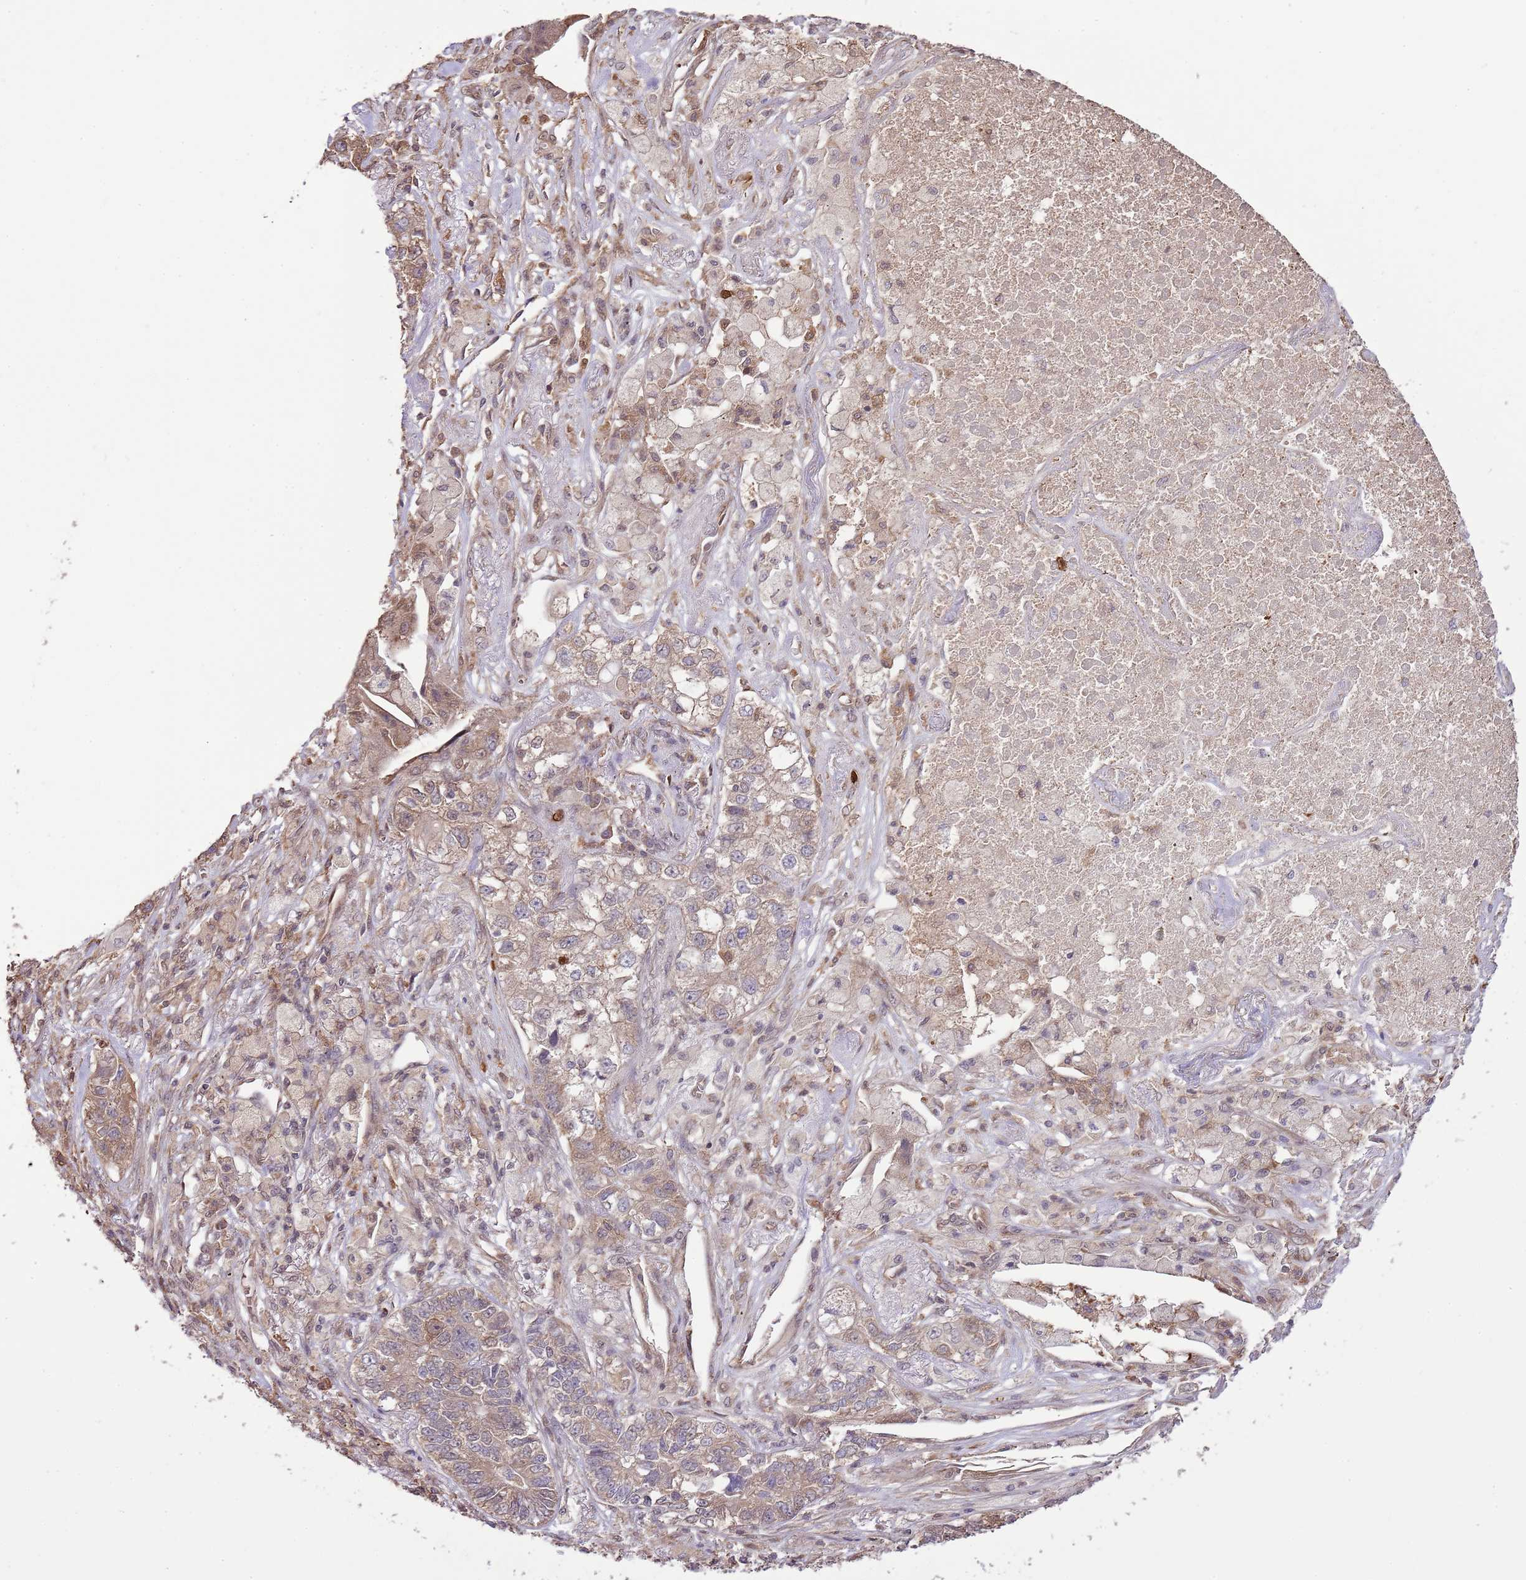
{"staining": {"intensity": "weak", "quantity": "25%-75%", "location": "cytoplasmic/membranous"}, "tissue": "lung cancer", "cell_type": "Tumor cells", "image_type": "cancer", "snomed": [{"axis": "morphology", "description": "Adenocarcinoma, NOS"}, {"axis": "topography", "description": "Lung"}], "caption": "High-power microscopy captured an IHC photomicrograph of adenocarcinoma (lung), revealing weak cytoplasmic/membranous positivity in about 25%-75% of tumor cells.", "gene": "AMIGO1", "patient": {"sex": "male", "age": 49}}